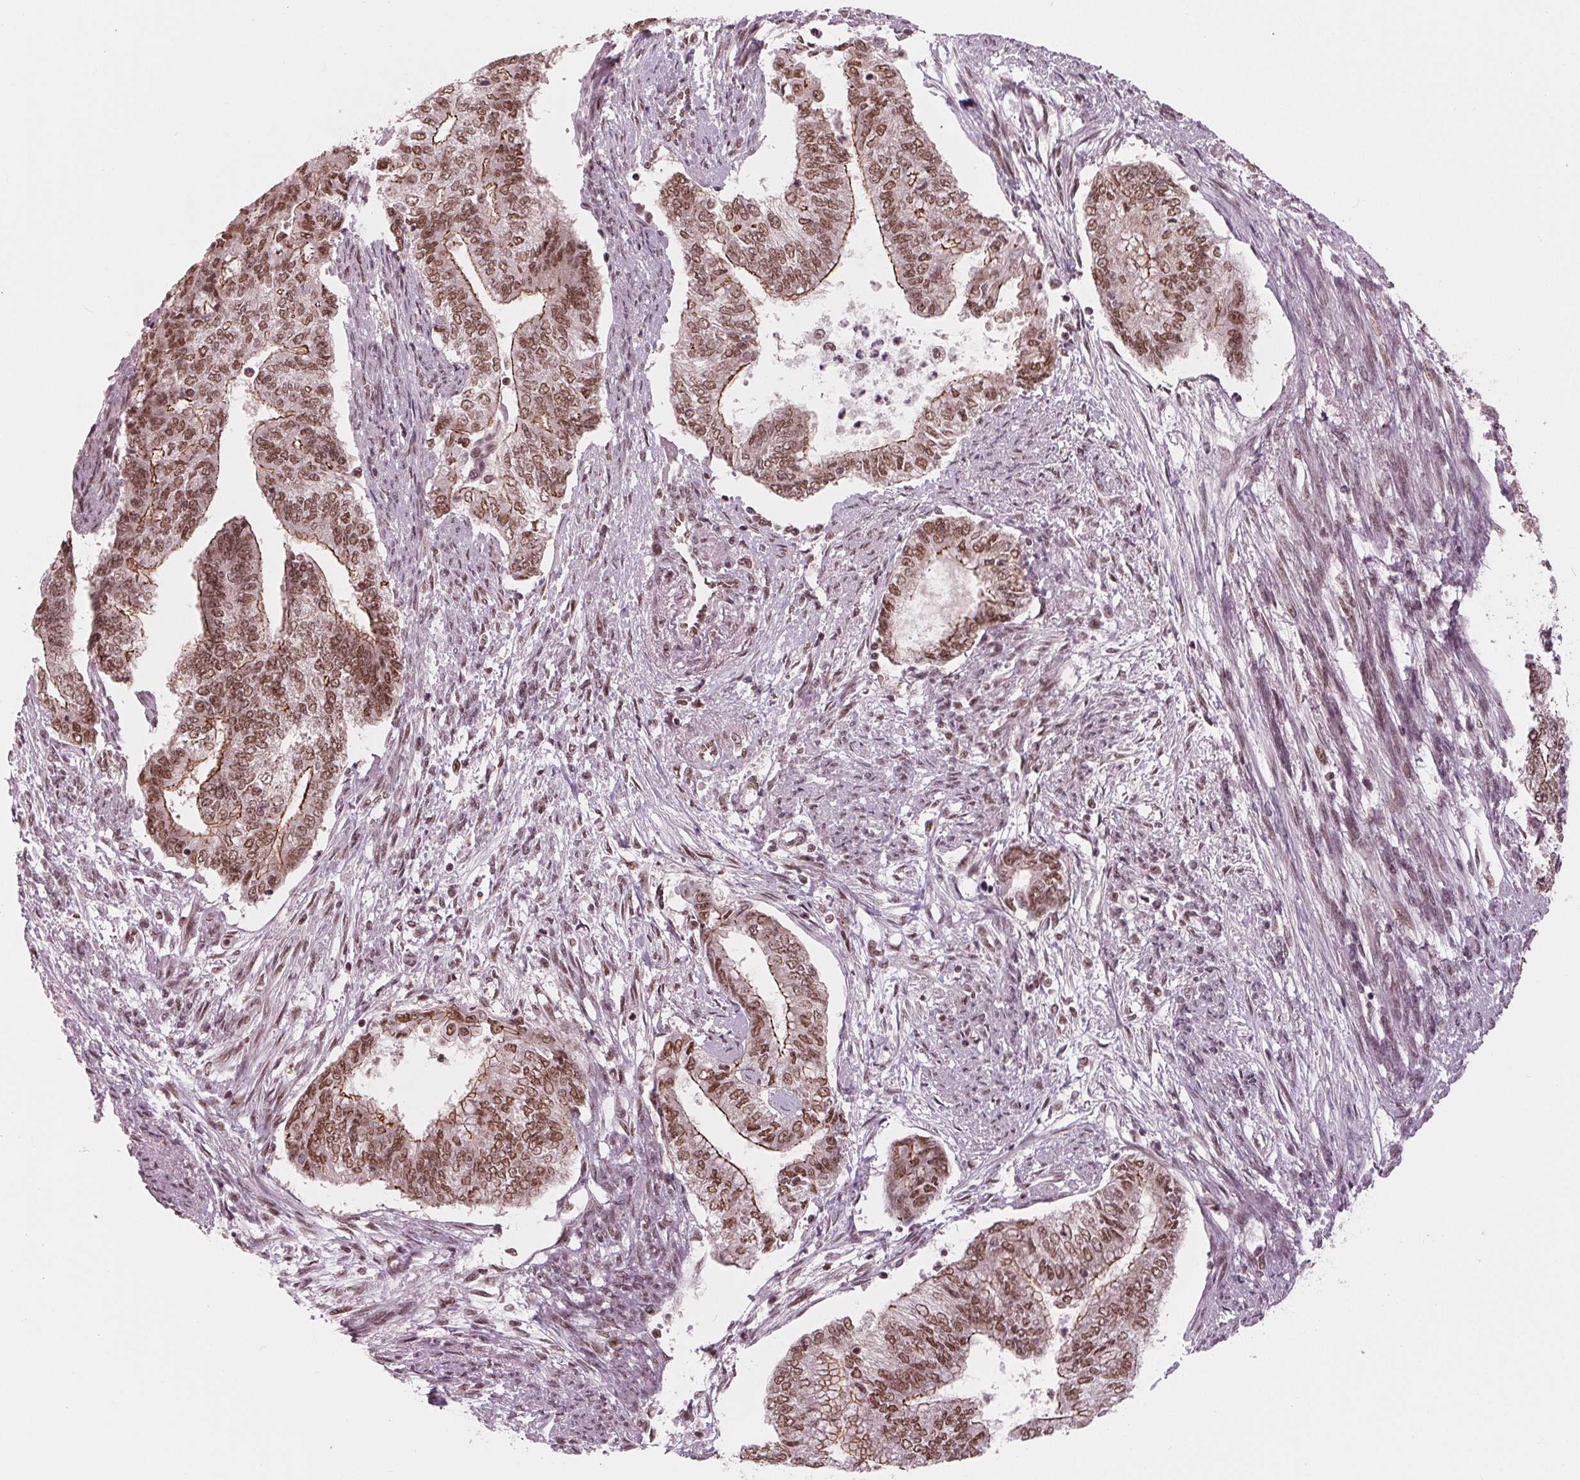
{"staining": {"intensity": "moderate", "quantity": ">75%", "location": "cytoplasmic/membranous,nuclear"}, "tissue": "endometrial cancer", "cell_type": "Tumor cells", "image_type": "cancer", "snomed": [{"axis": "morphology", "description": "Adenocarcinoma, NOS"}, {"axis": "topography", "description": "Endometrium"}], "caption": "IHC (DAB) staining of endometrial cancer (adenocarcinoma) demonstrates moderate cytoplasmic/membranous and nuclear protein expression in approximately >75% of tumor cells. (Brightfield microscopy of DAB IHC at high magnification).", "gene": "LSM2", "patient": {"sex": "female", "age": 65}}